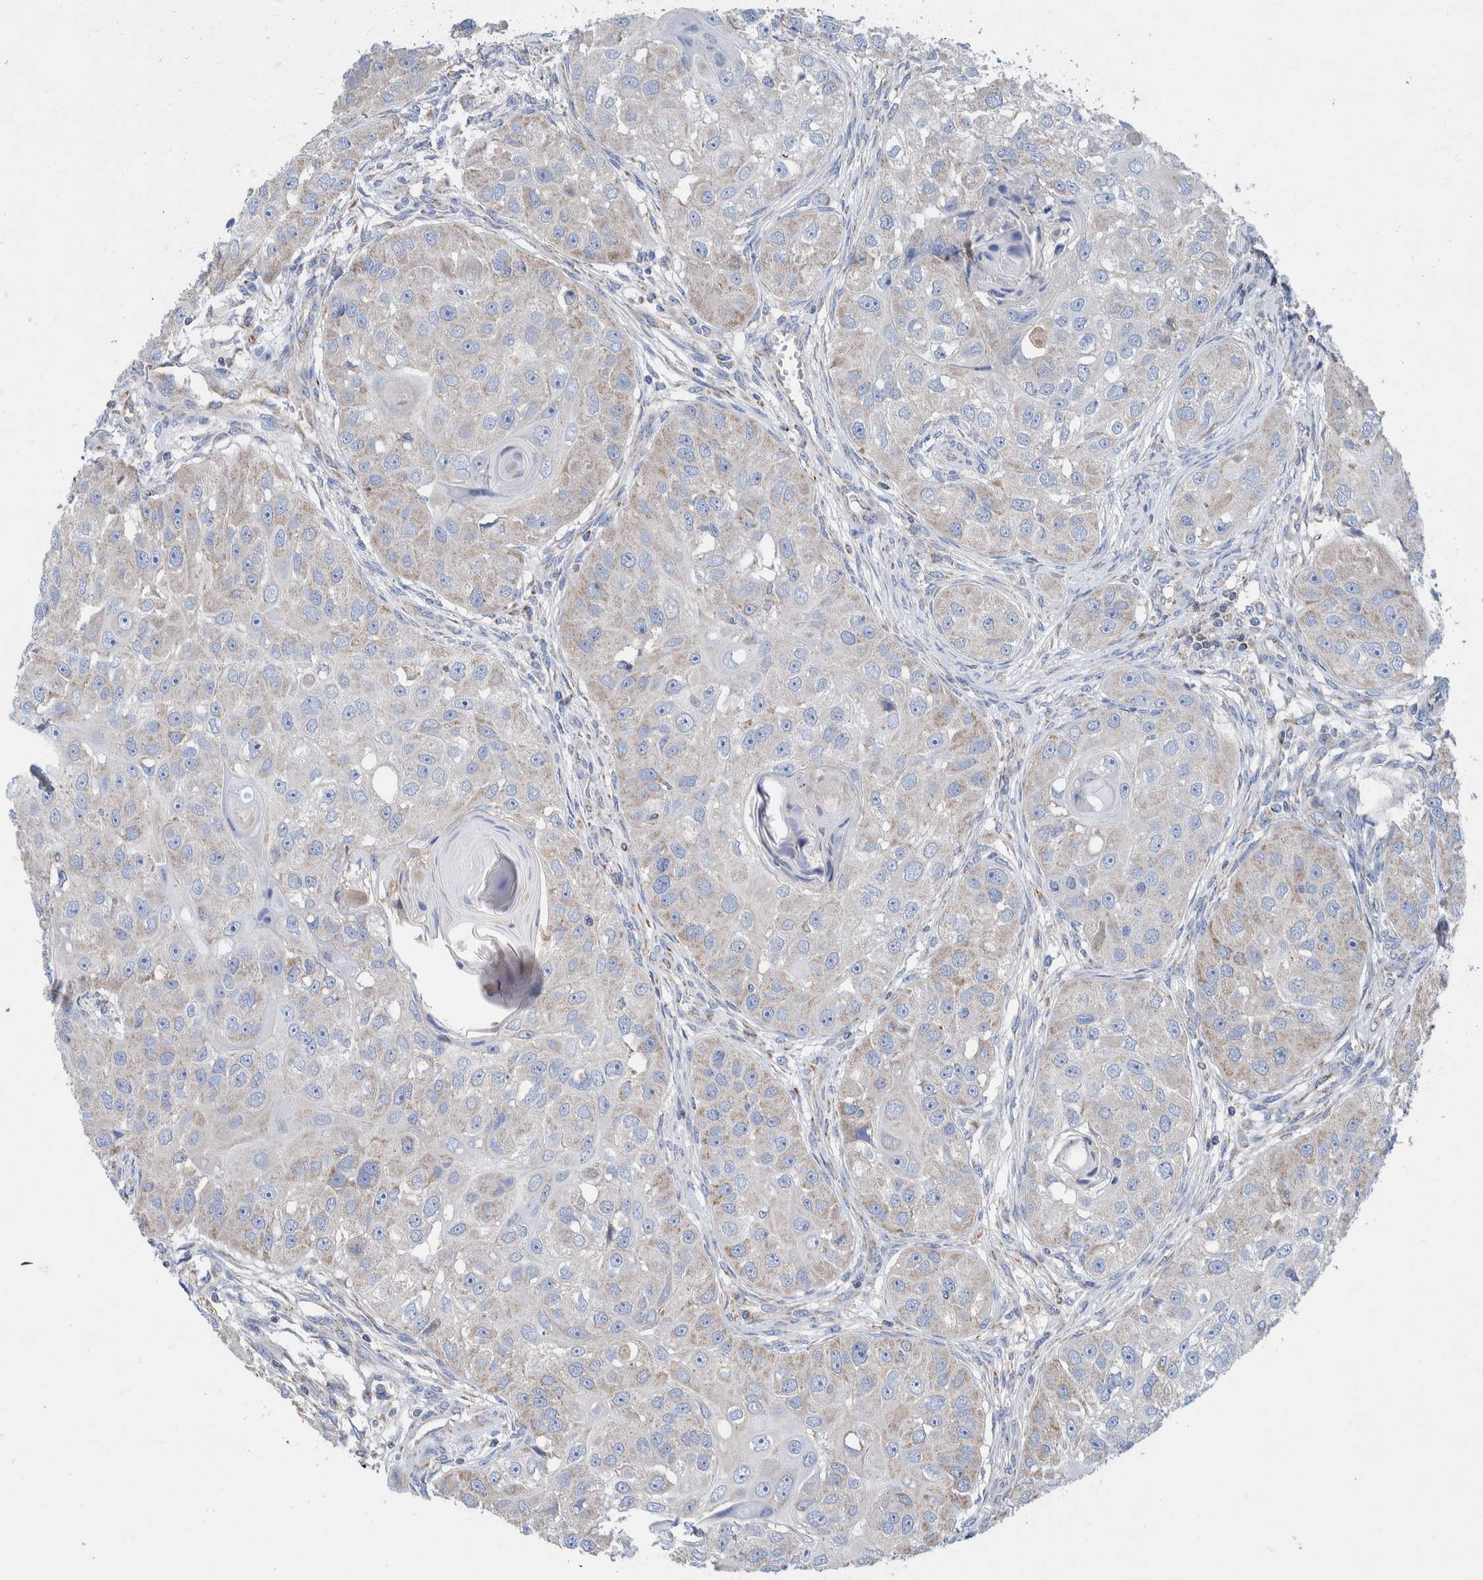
{"staining": {"intensity": "weak", "quantity": "<25%", "location": "cytoplasmic/membranous"}, "tissue": "head and neck cancer", "cell_type": "Tumor cells", "image_type": "cancer", "snomed": [{"axis": "morphology", "description": "Normal tissue, NOS"}, {"axis": "morphology", "description": "Squamous cell carcinoma, NOS"}, {"axis": "topography", "description": "Skeletal muscle"}, {"axis": "topography", "description": "Head-Neck"}], "caption": "Squamous cell carcinoma (head and neck) stained for a protein using IHC reveals no positivity tumor cells.", "gene": "DECR1", "patient": {"sex": "male", "age": 51}}